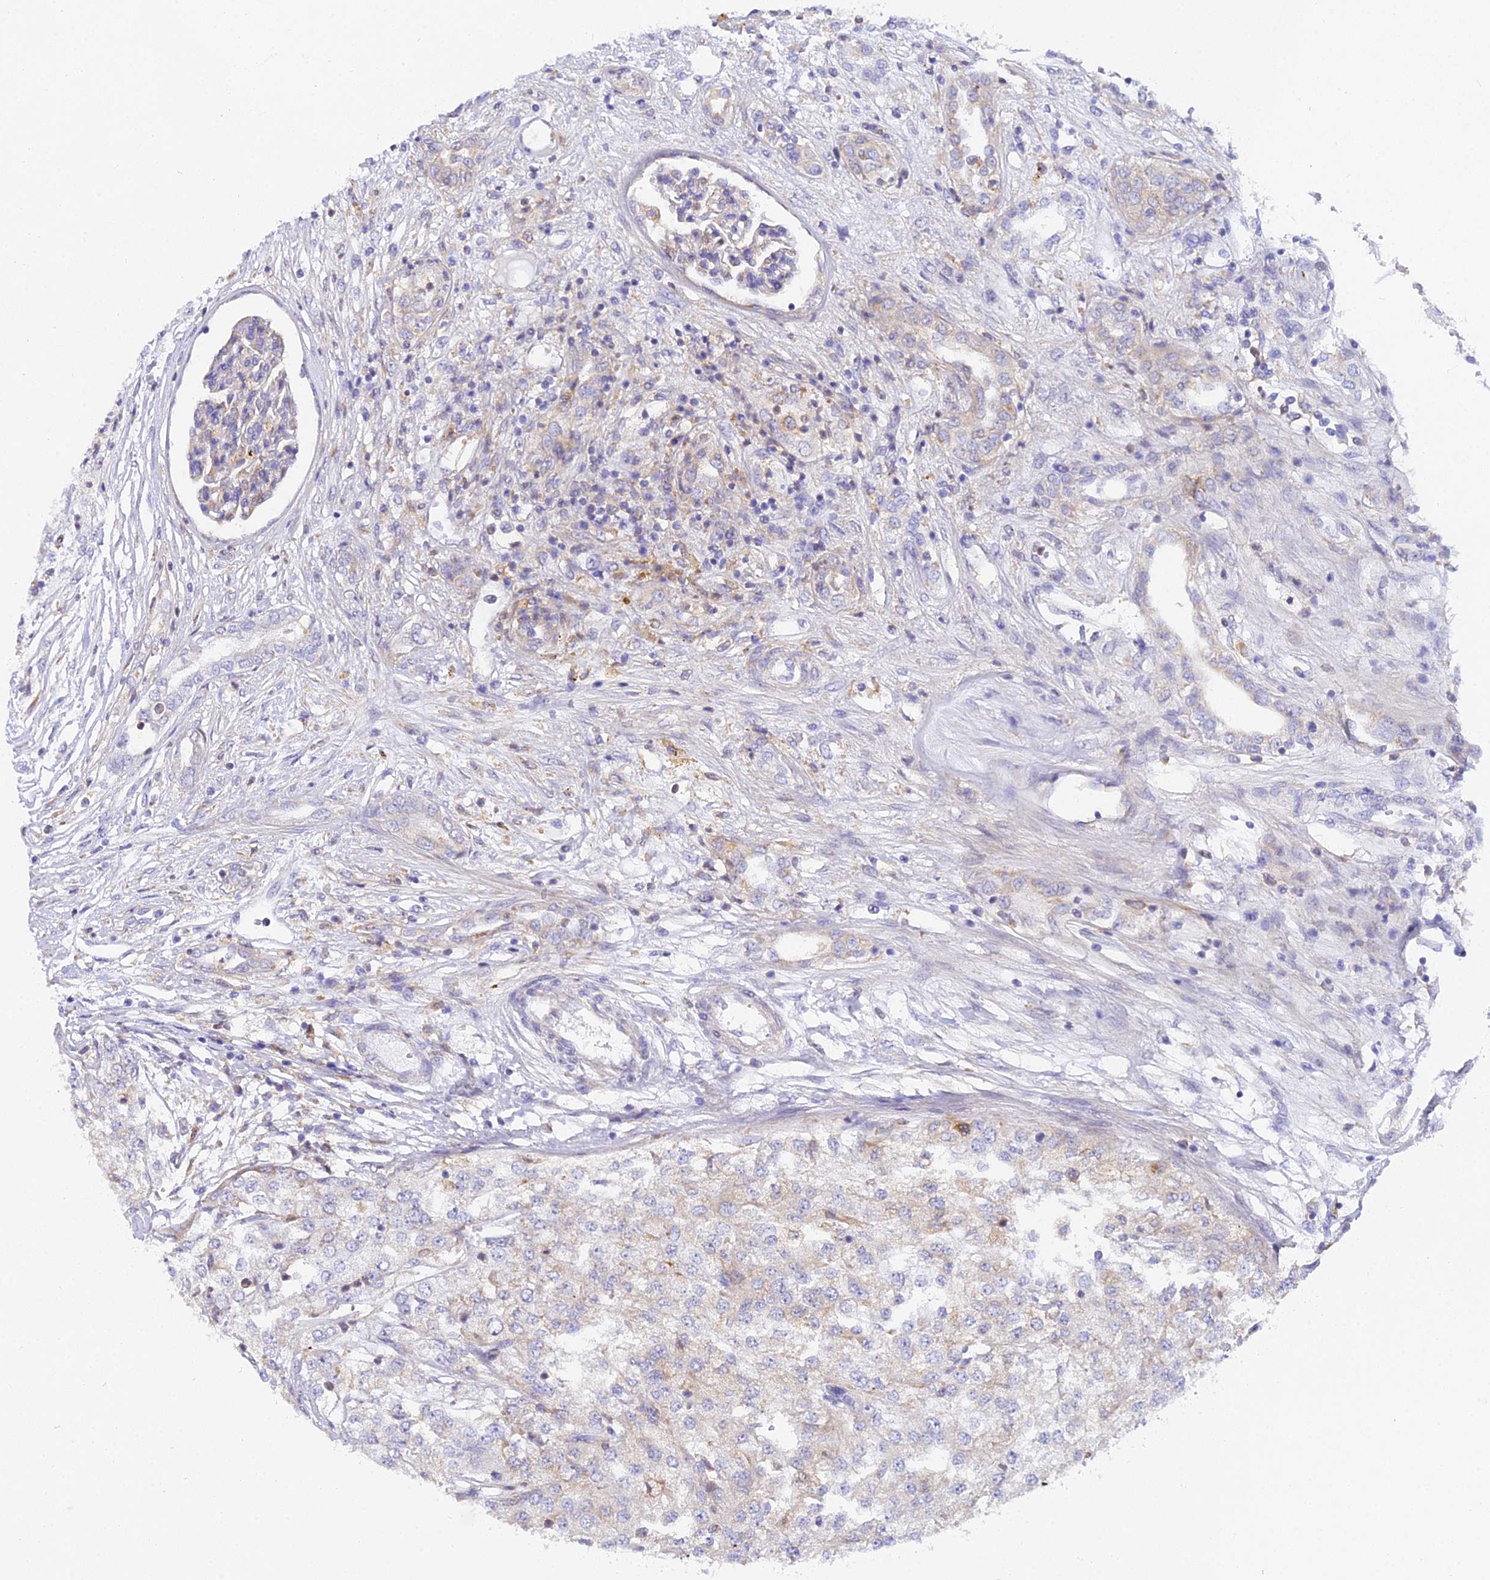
{"staining": {"intensity": "negative", "quantity": "none", "location": "none"}, "tissue": "renal cancer", "cell_type": "Tumor cells", "image_type": "cancer", "snomed": [{"axis": "morphology", "description": "Adenocarcinoma, NOS"}, {"axis": "topography", "description": "Kidney"}], "caption": "This is an immunohistochemistry image of human renal adenocarcinoma. There is no staining in tumor cells.", "gene": "ARL8B", "patient": {"sex": "female", "age": 54}}